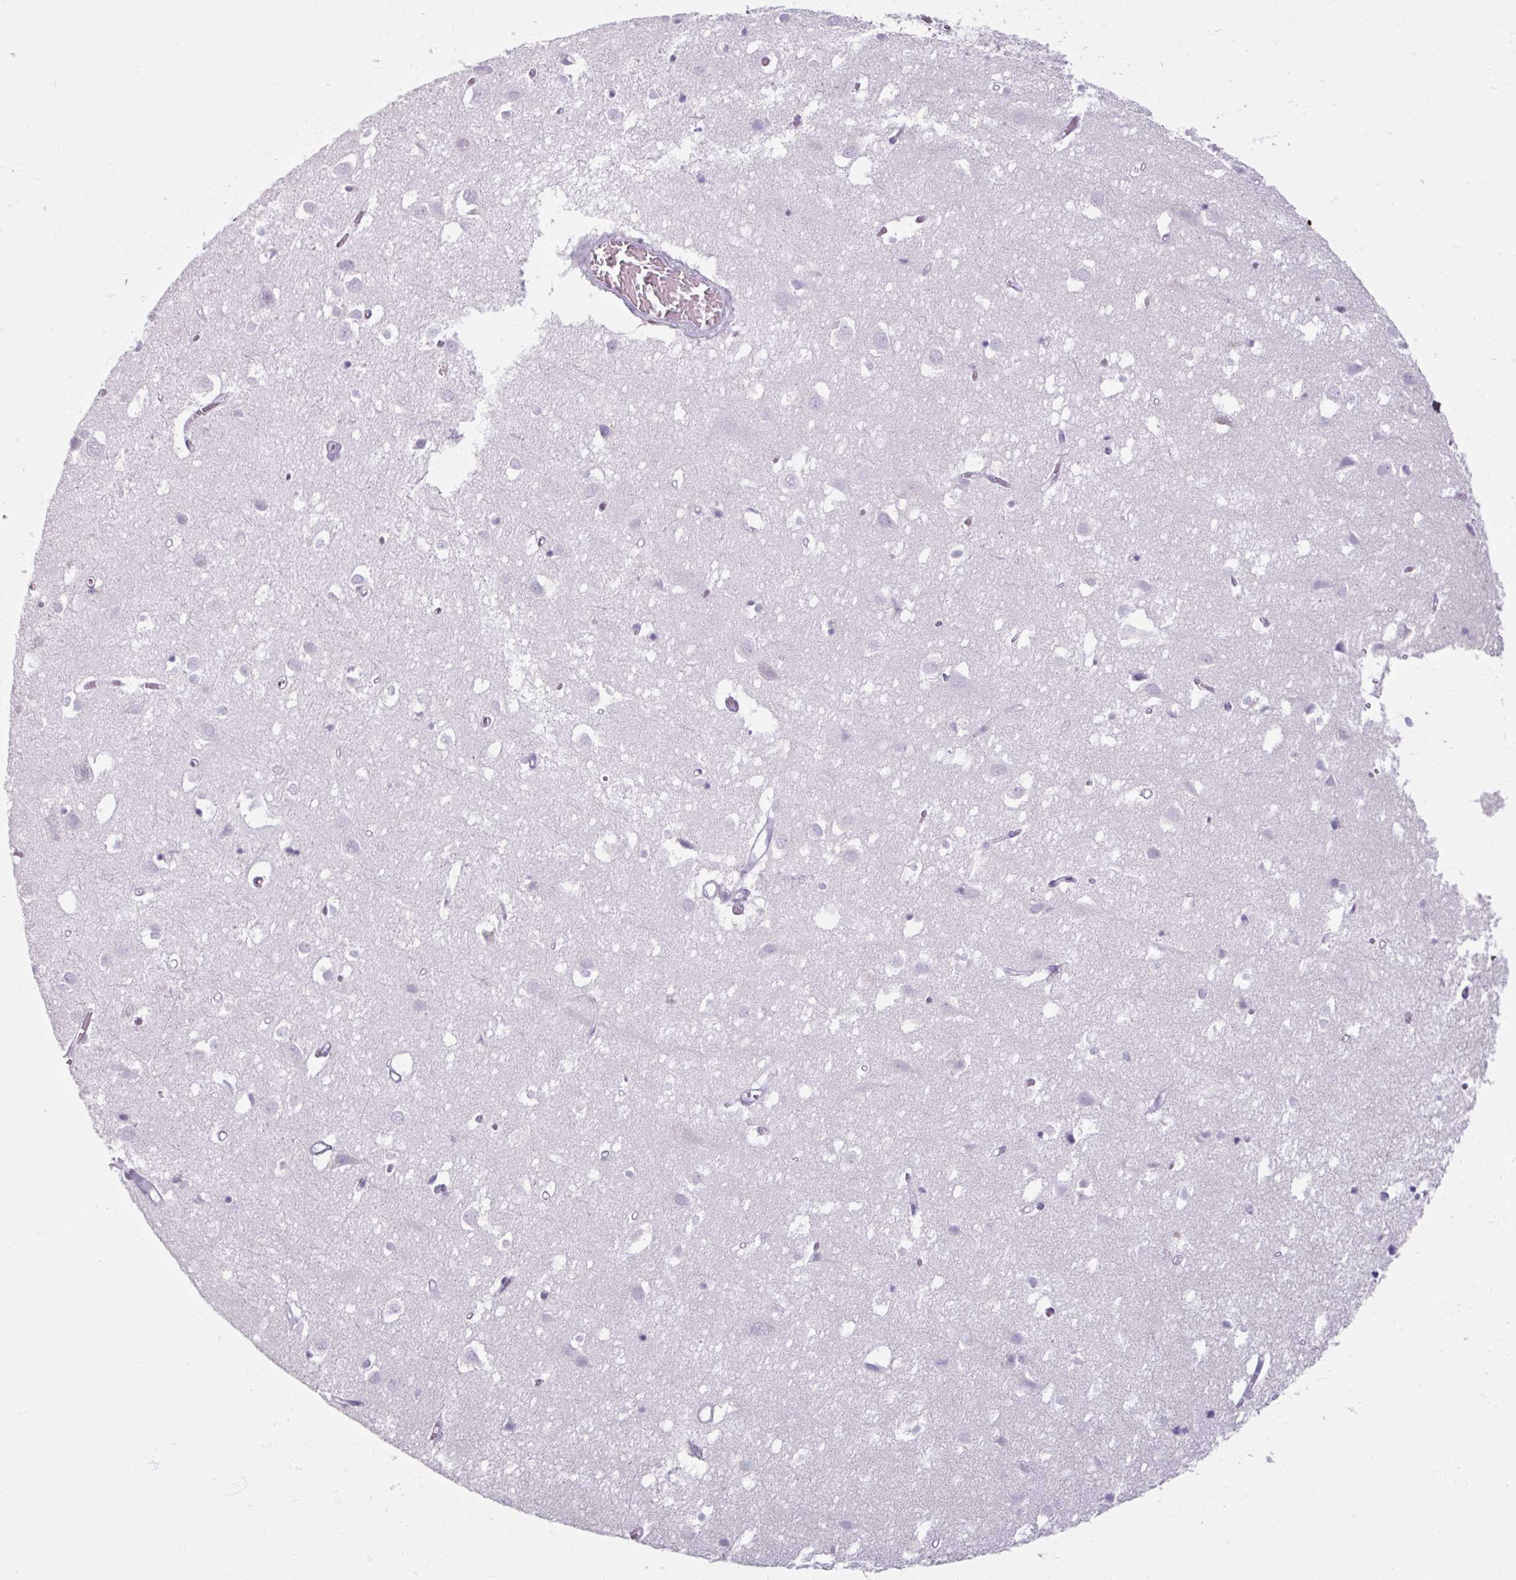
{"staining": {"intensity": "negative", "quantity": "none", "location": "none"}, "tissue": "cerebral cortex", "cell_type": "Endothelial cells", "image_type": "normal", "snomed": [{"axis": "morphology", "description": "Normal tissue, NOS"}, {"axis": "topography", "description": "Cerebral cortex"}], "caption": "Endothelial cells are negative for brown protein staining in benign cerebral cortex. (Brightfield microscopy of DAB (3,3'-diaminobenzidine) immunohistochemistry (IHC) at high magnification).", "gene": "TG", "patient": {"sex": "male", "age": 70}}